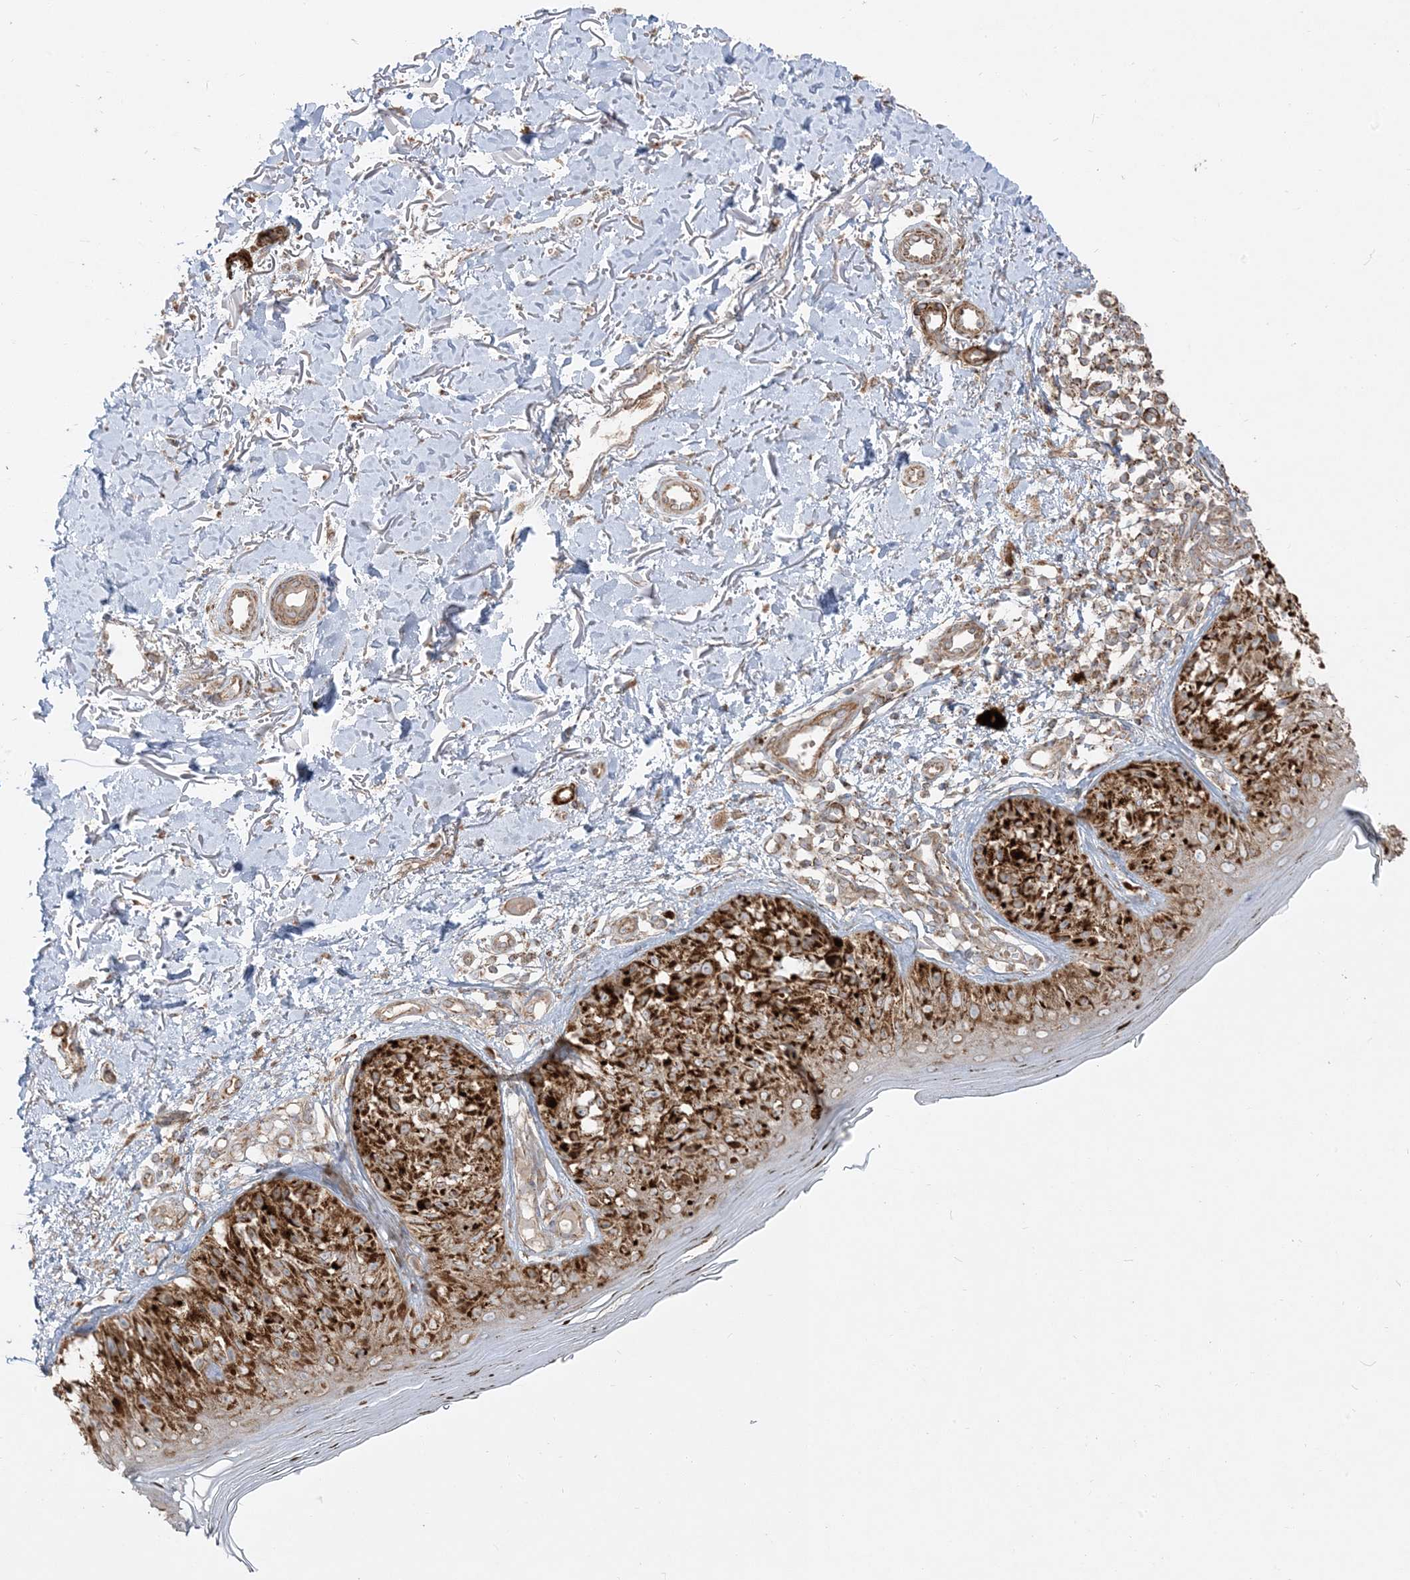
{"staining": {"intensity": "strong", "quantity": ">75%", "location": "cytoplasmic/membranous"}, "tissue": "melanoma", "cell_type": "Tumor cells", "image_type": "cancer", "snomed": [{"axis": "morphology", "description": "Malignant melanoma, NOS"}, {"axis": "topography", "description": "Skin"}], "caption": "IHC micrograph of melanoma stained for a protein (brown), which shows high levels of strong cytoplasmic/membranous expression in about >75% of tumor cells.", "gene": "AARS2", "patient": {"sex": "female", "age": 50}}